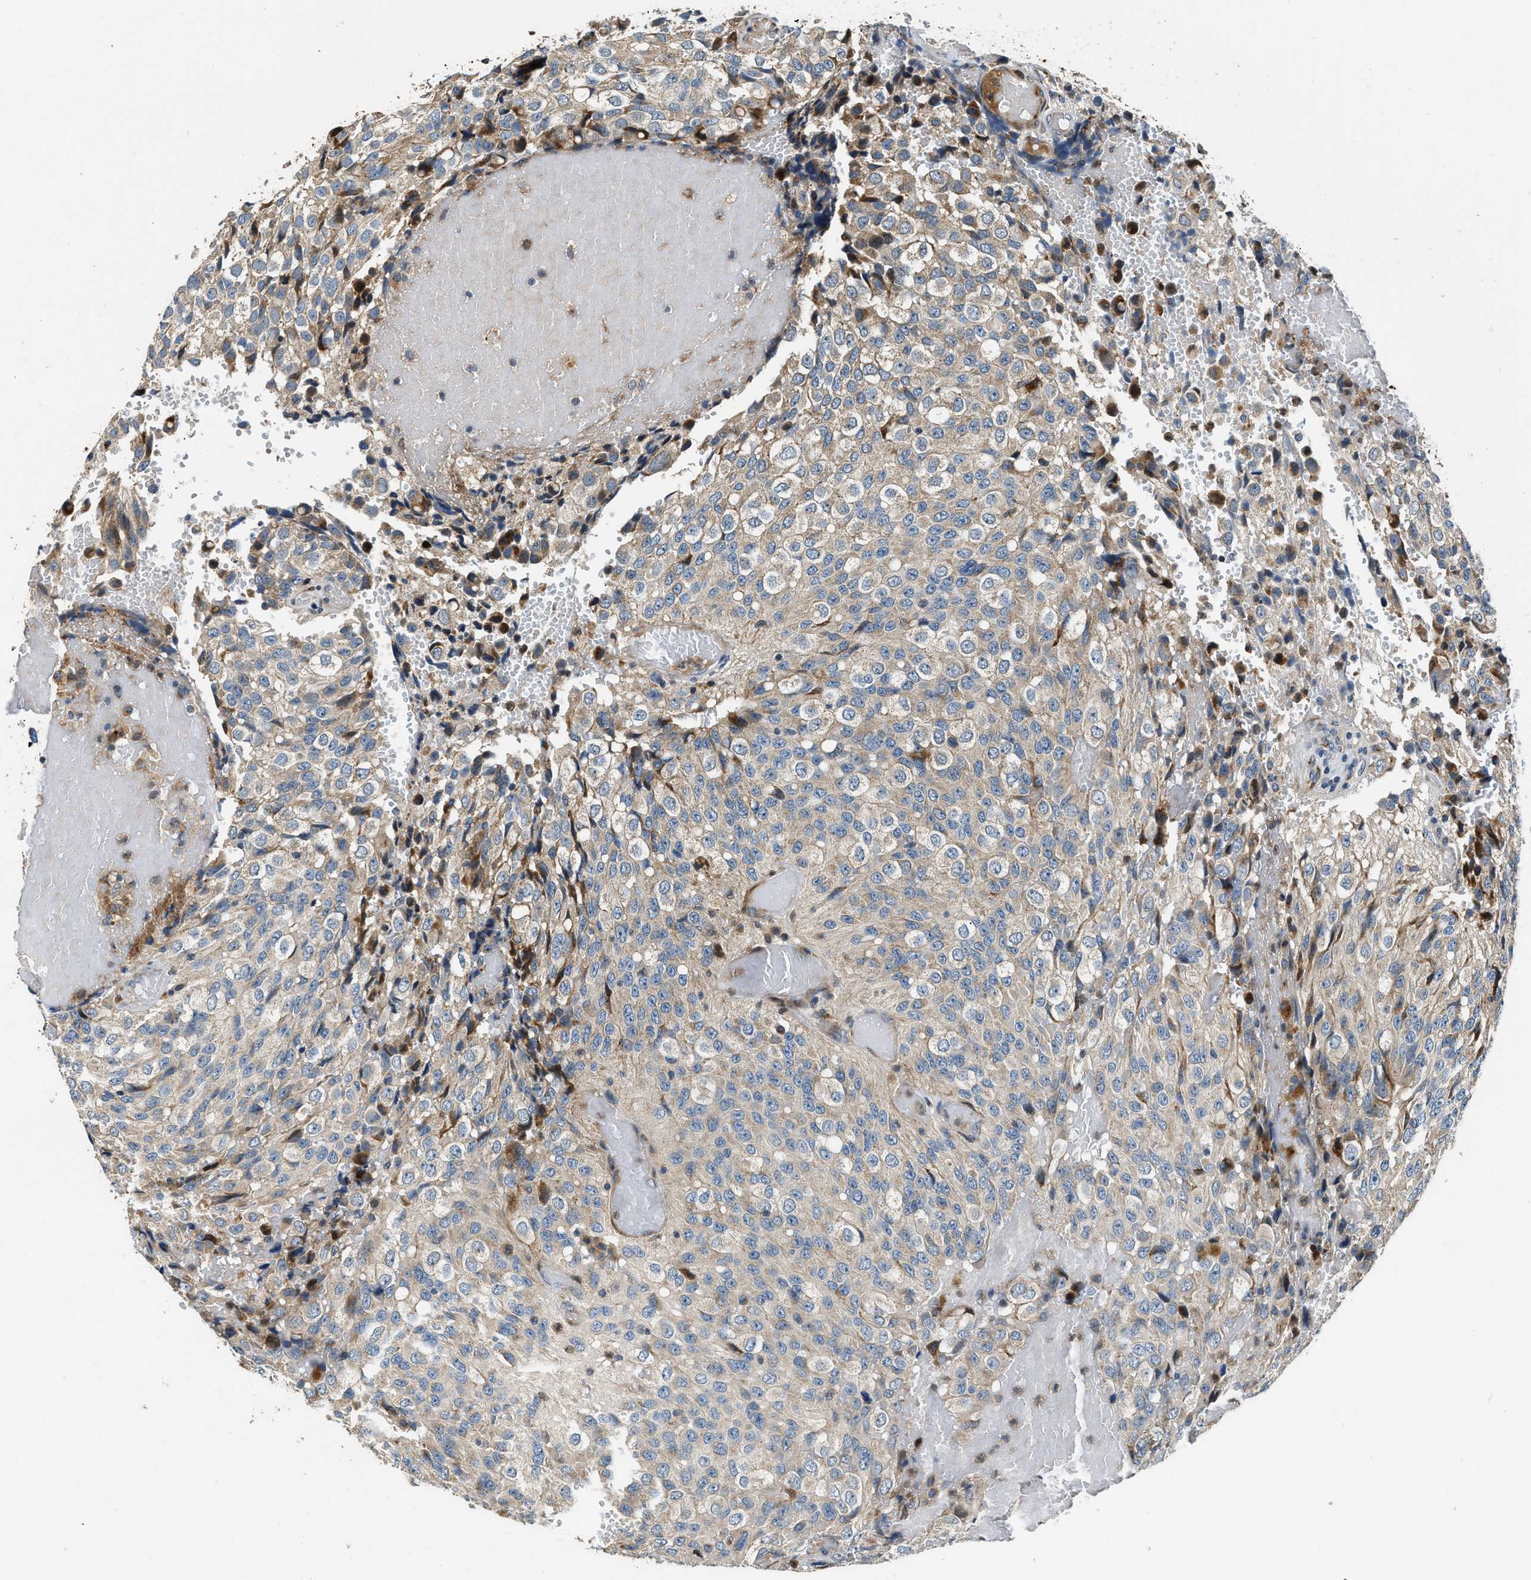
{"staining": {"intensity": "weak", "quantity": "25%-75%", "location": "cytoplasmic/membranous"}, "tissue": "glioma", "cell_type": "Tumor cells", "image_type": "cancer", "snomed": [{"axis": "morphology", "description": "Glioma, malignant, High grade"}, {"axis": "topography", "description": "Brain"}], "caption": "Approximately 25%-75% of tumor cells in human malignant high-grade glioma display weak cytoplasmic/membranous protein expression as visualized by brown immunohistochemical staining.", "gene": "FUT8", "patient": {"sex": "male", "age": 32}}